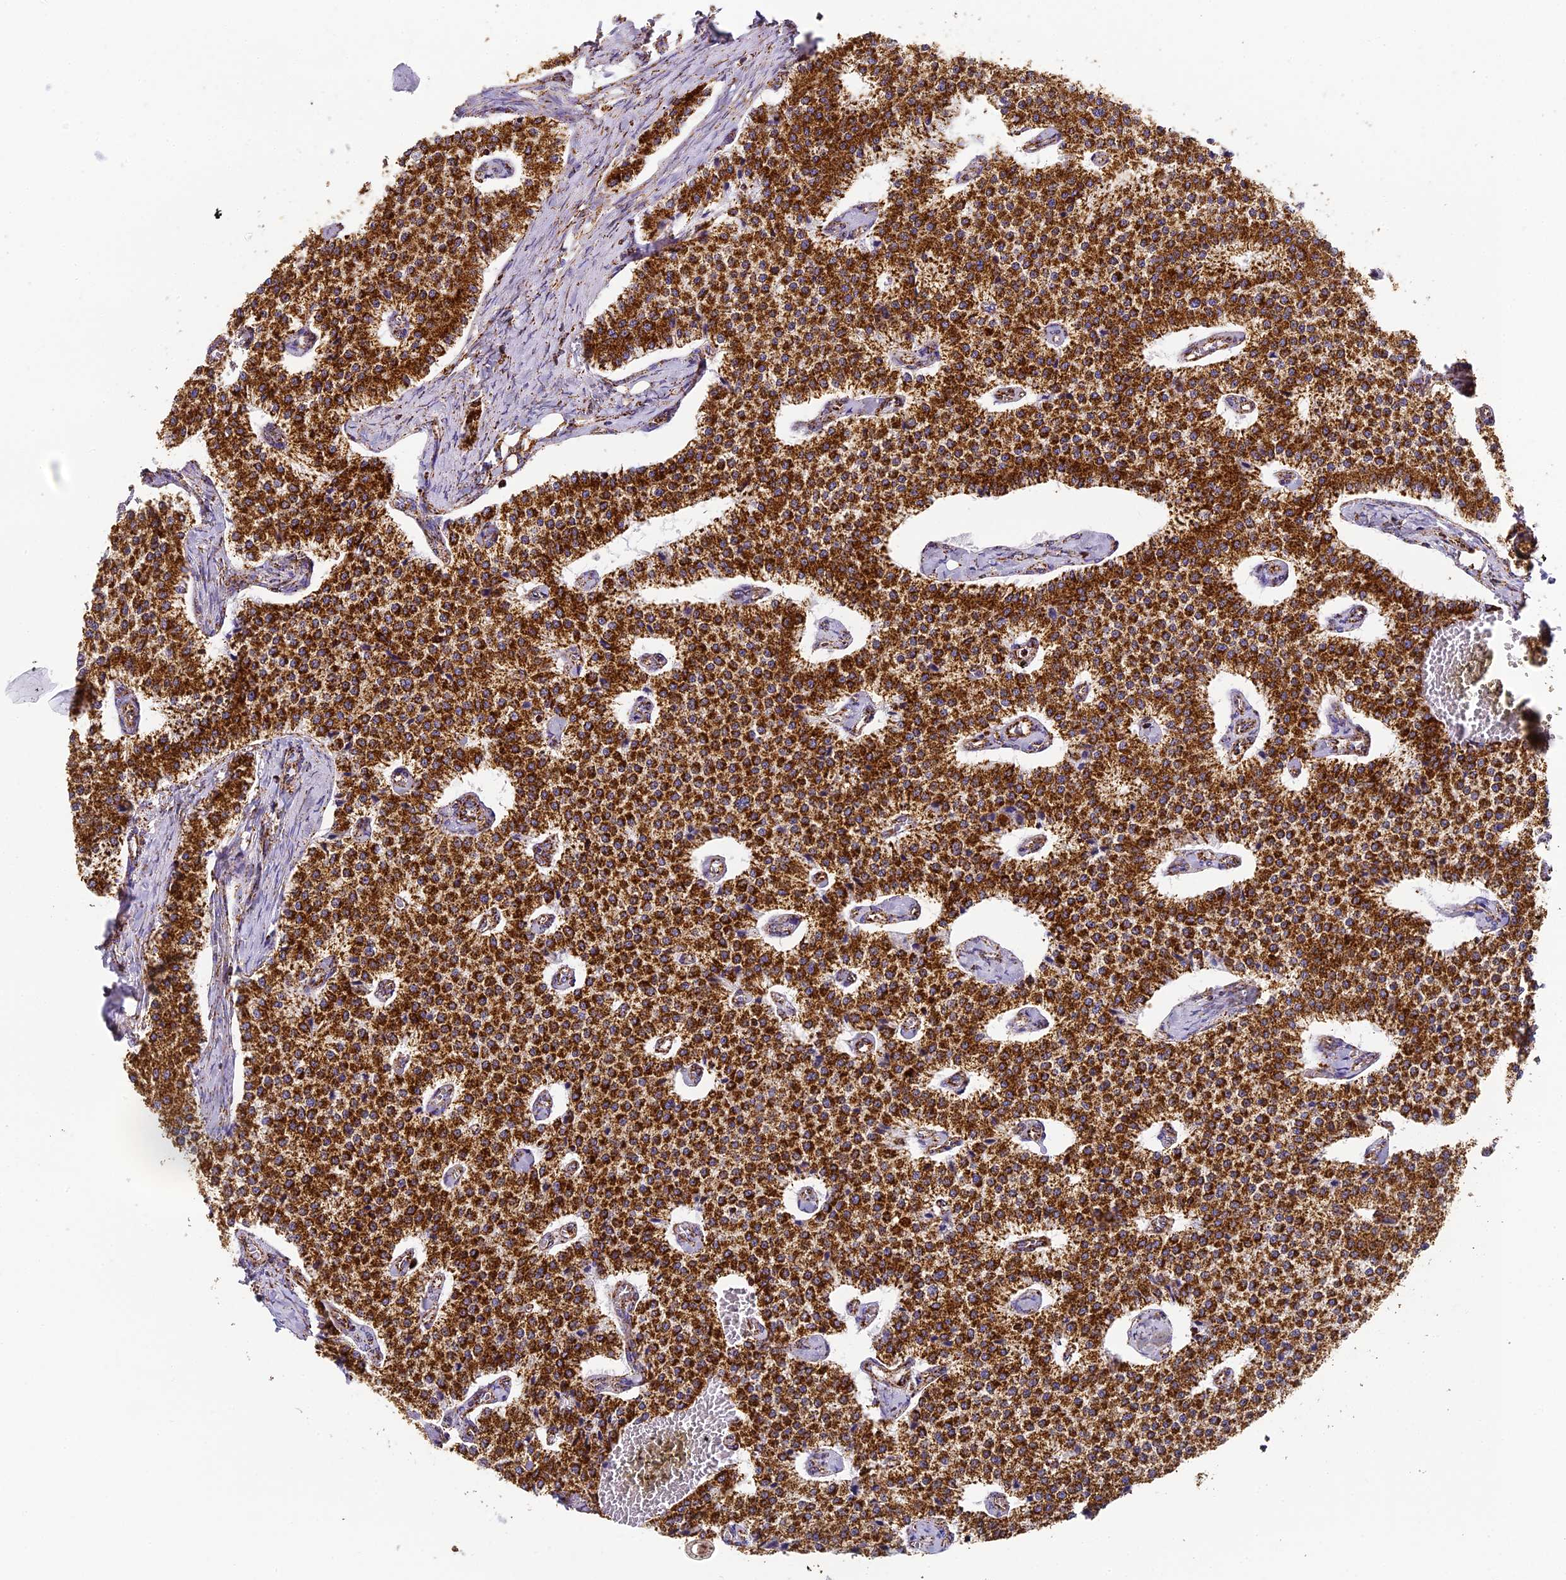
{"staining": {"intensity": "strong", "quantity": ">75%", "location": "cytoplasmic/membranous"}, "tissue": "carcinoid", "cell_type": "Tumor cells", "image_type": "cancer", "snomed": [{"axis": "morphology", "description": "Carcinoid, malignant, NOS"}, {"axis": "topography", "description": "Colon"}], "caption": "Protein expression by immunohistochemistry displays strong cytoplasmic/membranous expression in approximately >75% of tumor cells in malignant carcinoid.", "gene": "STK17A", "patient": {"sex": "female", "age": 52}}